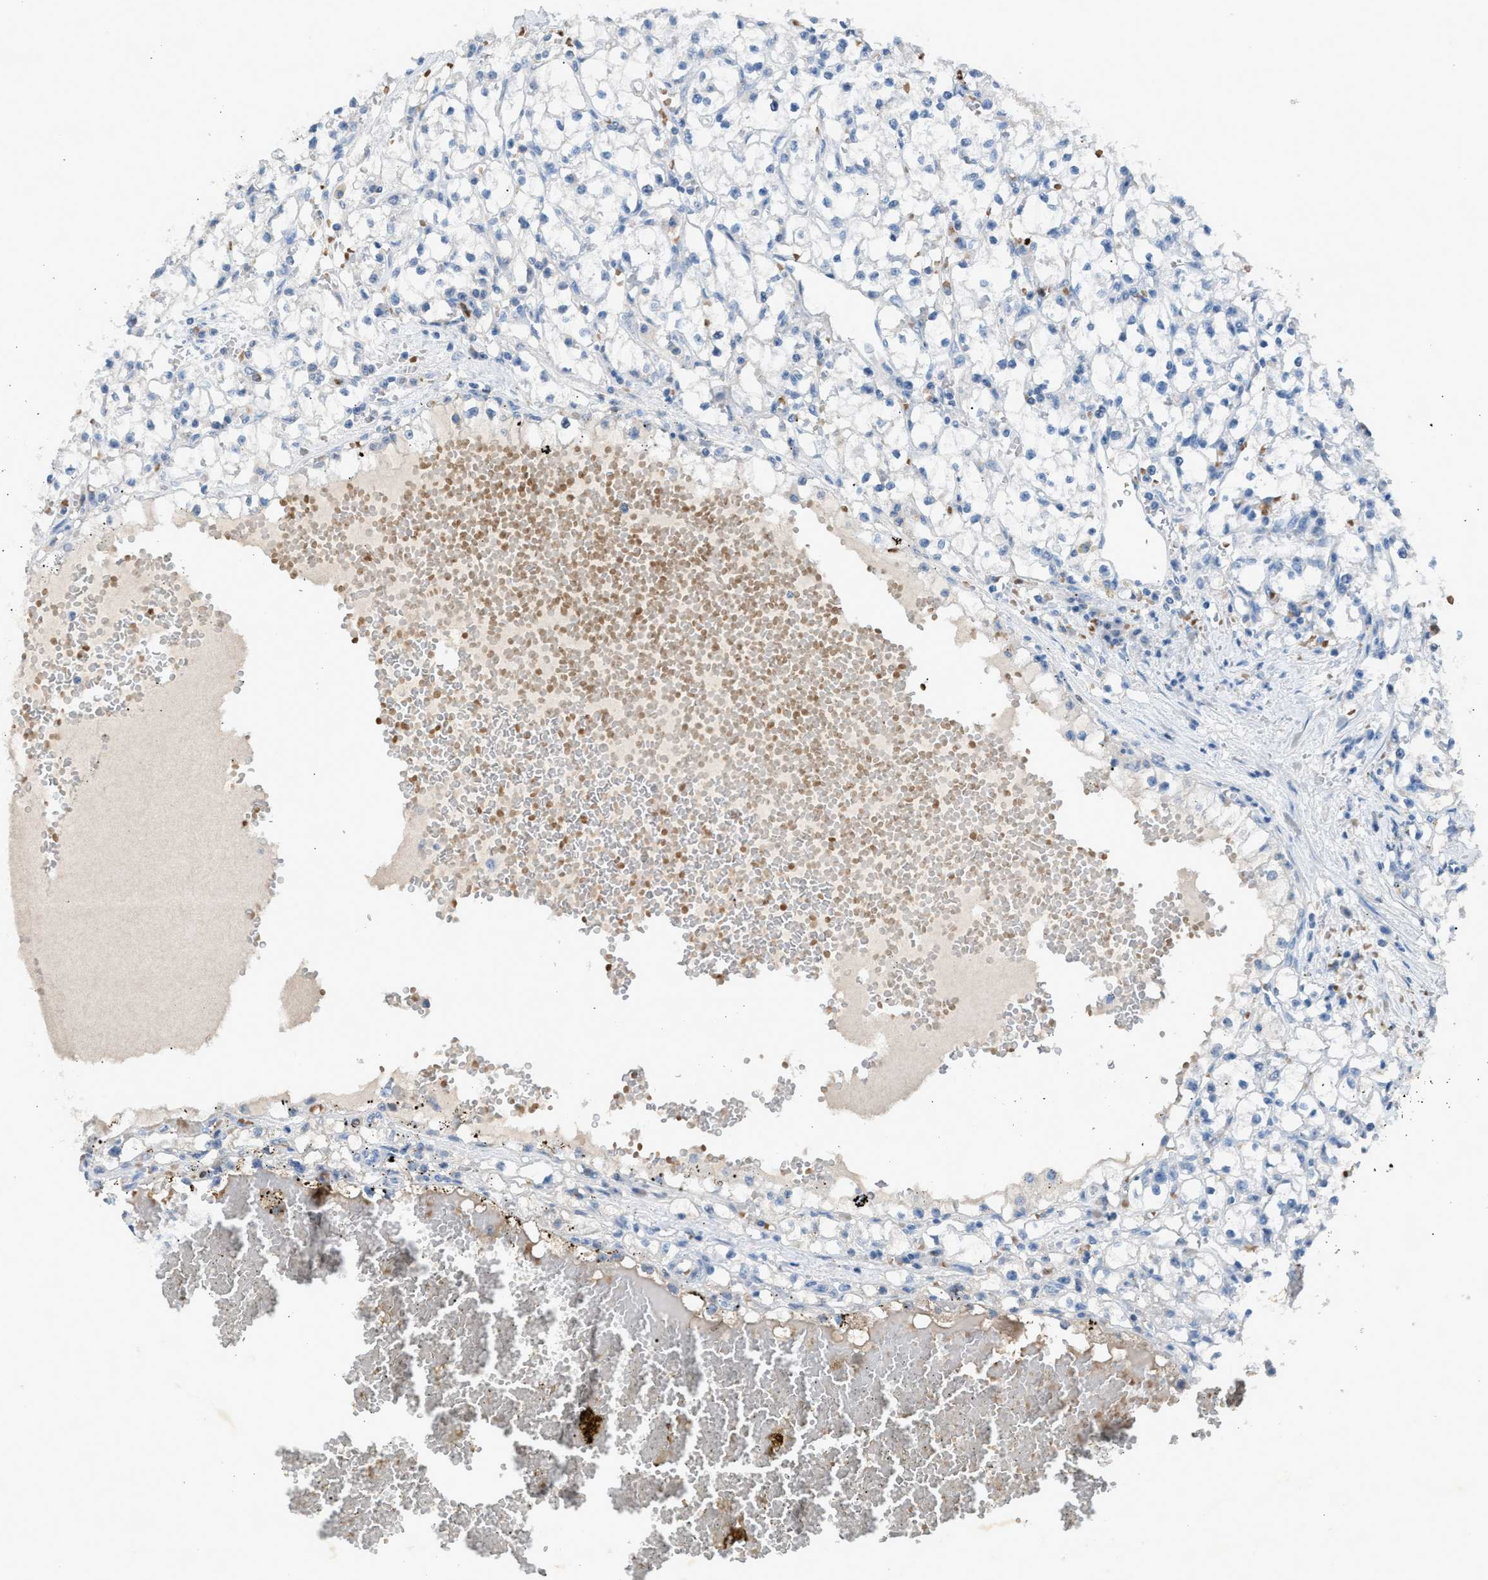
{"staining": {"intensity": "negative", "quantity": "none", "location": "none"}, "tissue": "renal cancer", "cell_type": "Tumor cells", "image_type": "cancer", "snomed": [{"axis": "morphology", "description": "Adenocarcinoma, NOS"}, {"axis": "topography", "description": "Kidney"}], "caption": "Tumor cells show no significant protein expression in renal adenocarcinoma.", "gene": "CFAP77", "patient": {"sex": "male", "age": 56}}